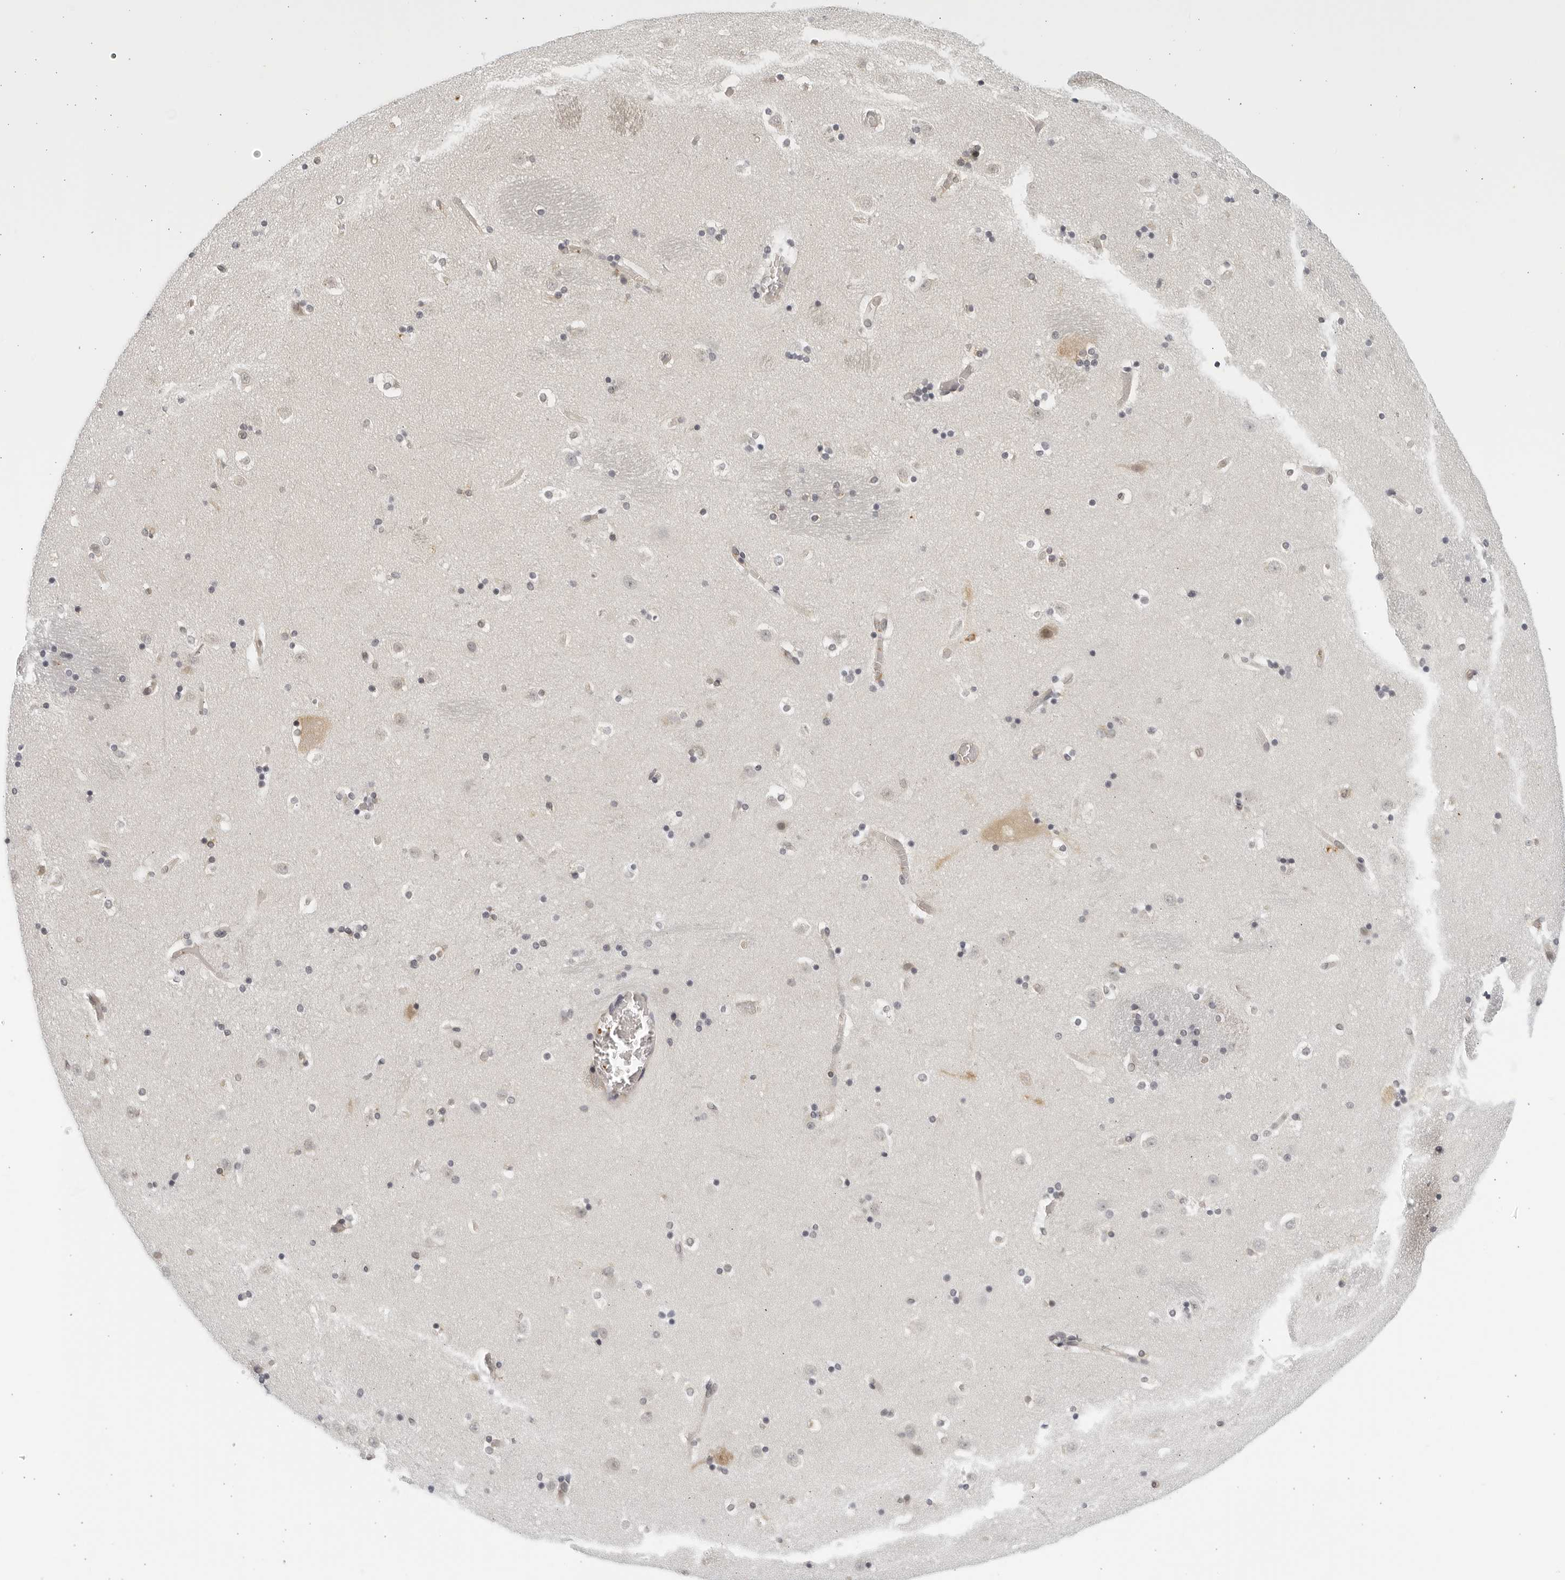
{"staining": {"intensity": "negative", "quantity": "none", "location": "none"}, "tissue": "caudate", "cell_type": "Glial cells", "image_type": "normal", "snomed": [{"axis": "morphology", "description": "Normal tissue, NOS"}, {"axis": "topography", "description": "Lateral ventricle wall"}], "caption": "This is an immunohistochemistry histopathology image of benign caudate. There is no positivity in glial cells.", "gene": "SERTAD4", "patient": {"sex": "male", "age": 45}}